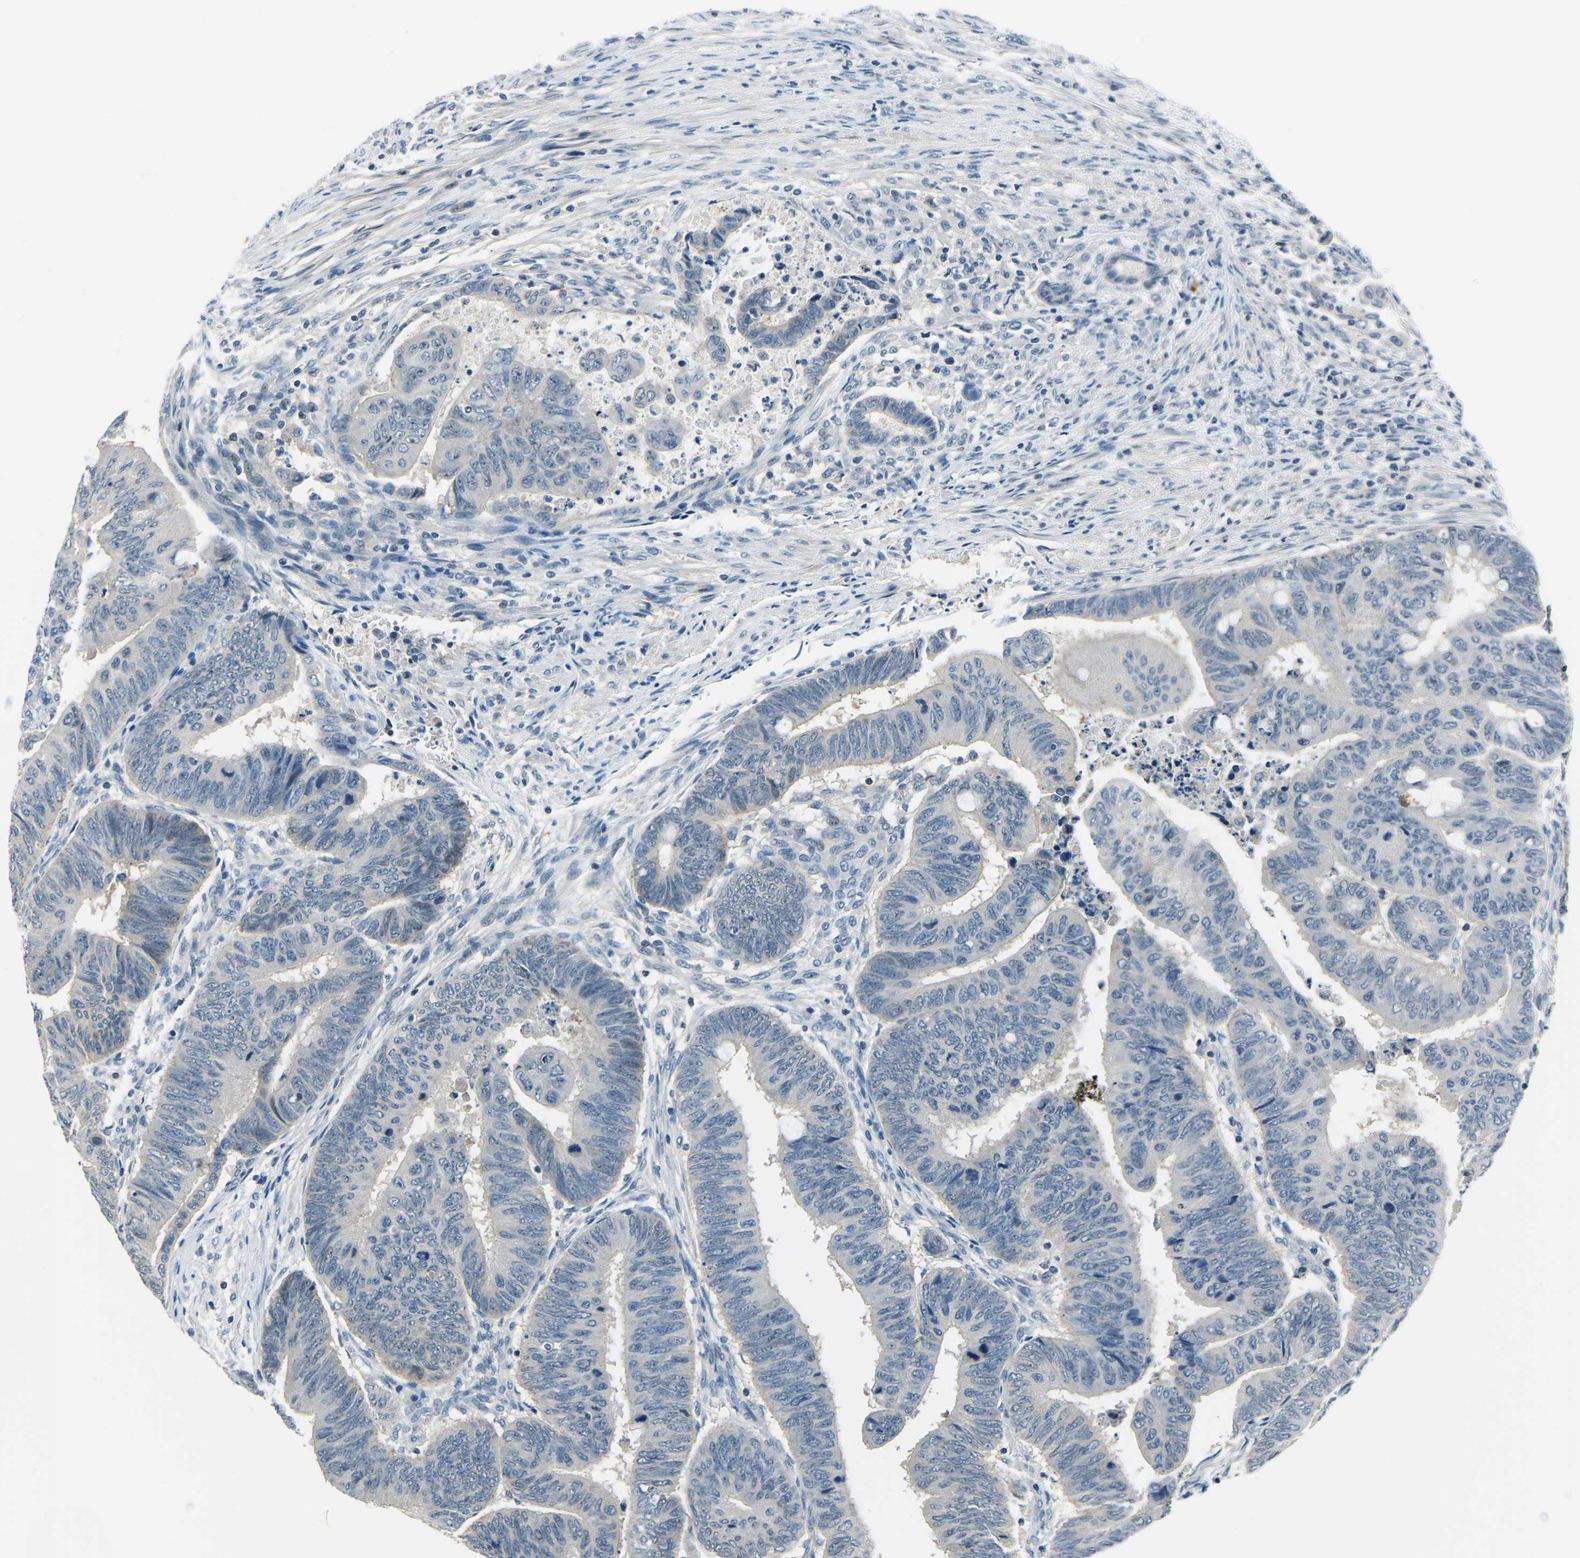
{"staining": {"intensity": "negative", "quantity": "none", "location": "none"}, "tissue": "colorectal cancer", "cell_type": "Tumor cells", "image_type": "cancer", "snomed": [{"axis": "morphology", "description": "Normal tissue, NOS"}, {"axis": "morphology", "description": "Adenocarcinoma, NOS"}, {"axis": "topography", "description": "Rectum"}, {"axis": "topography", "description": "Peripheral nerve tissue"}], "caption": "A high-resolution photomicrograph shows IHC staining of colorectal cancer, which shows no significant staining in tumor cells.", "gene": "RRP1", "patient": {"sex": "male", "age": 92}}